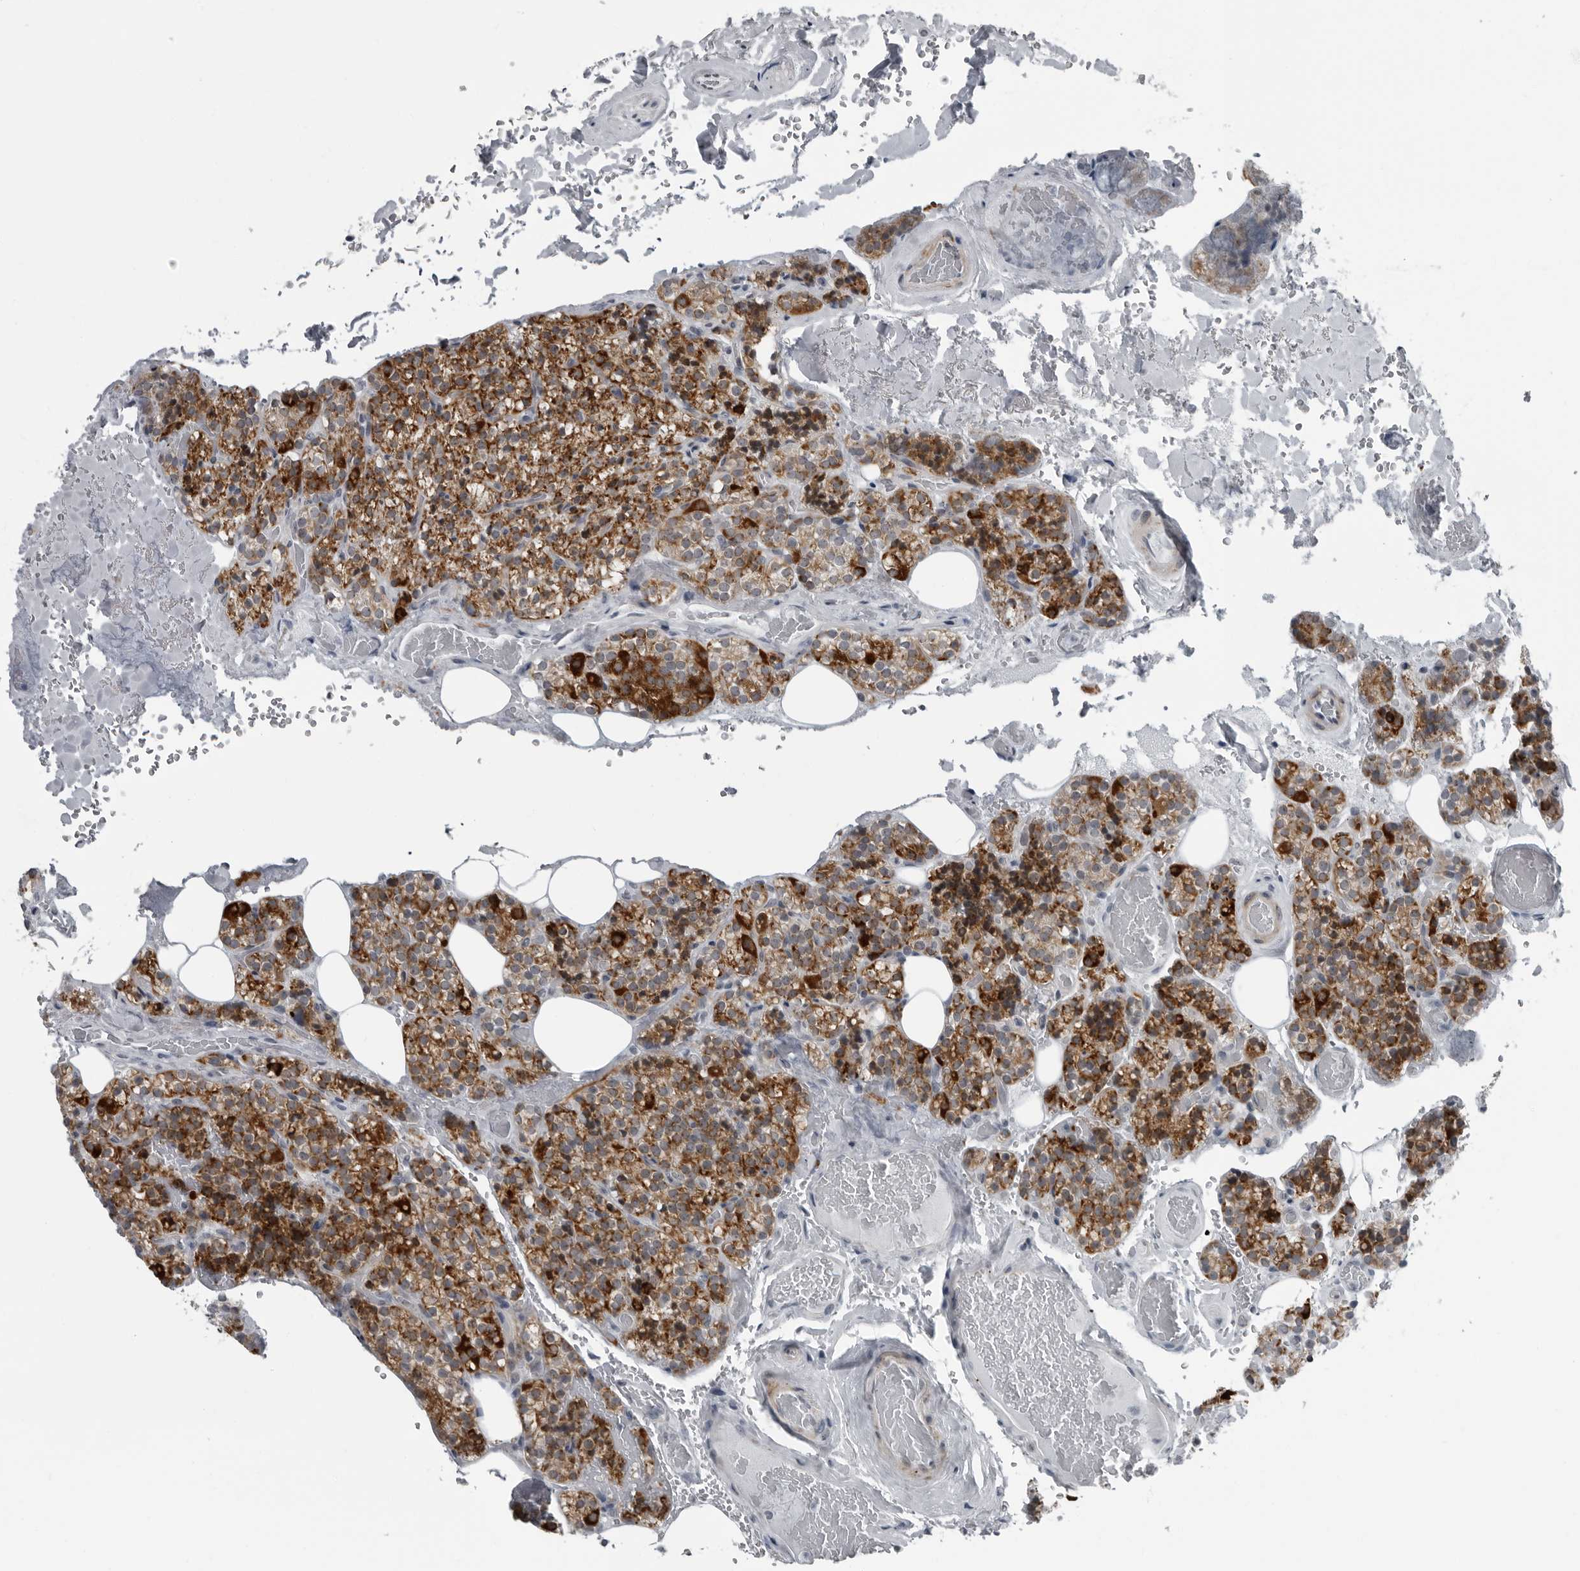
{"staining": {"intensity": "strong", "quantity": ">75%", "location": "cytoplasmic/membranous"}, "tissue": "parathyroid gland", "cell_type": "Glandular cells", "image_type": "normal", "snomed": [{"axis": "morphology", "description": "Normal tissue, NOS"}, {"axis": "topography", "description": "Parathyroid gland"}], "caption": "DAB (3,3'-diaminobenzidine) immunohistochemical staining of unremarkable human parathyroid gland shows strong cytoplasmic/membranous protein positivity in about >75% of glandular cells.", "gene": "PDCD11", "patient": {"sex": "male", "age": 87}}